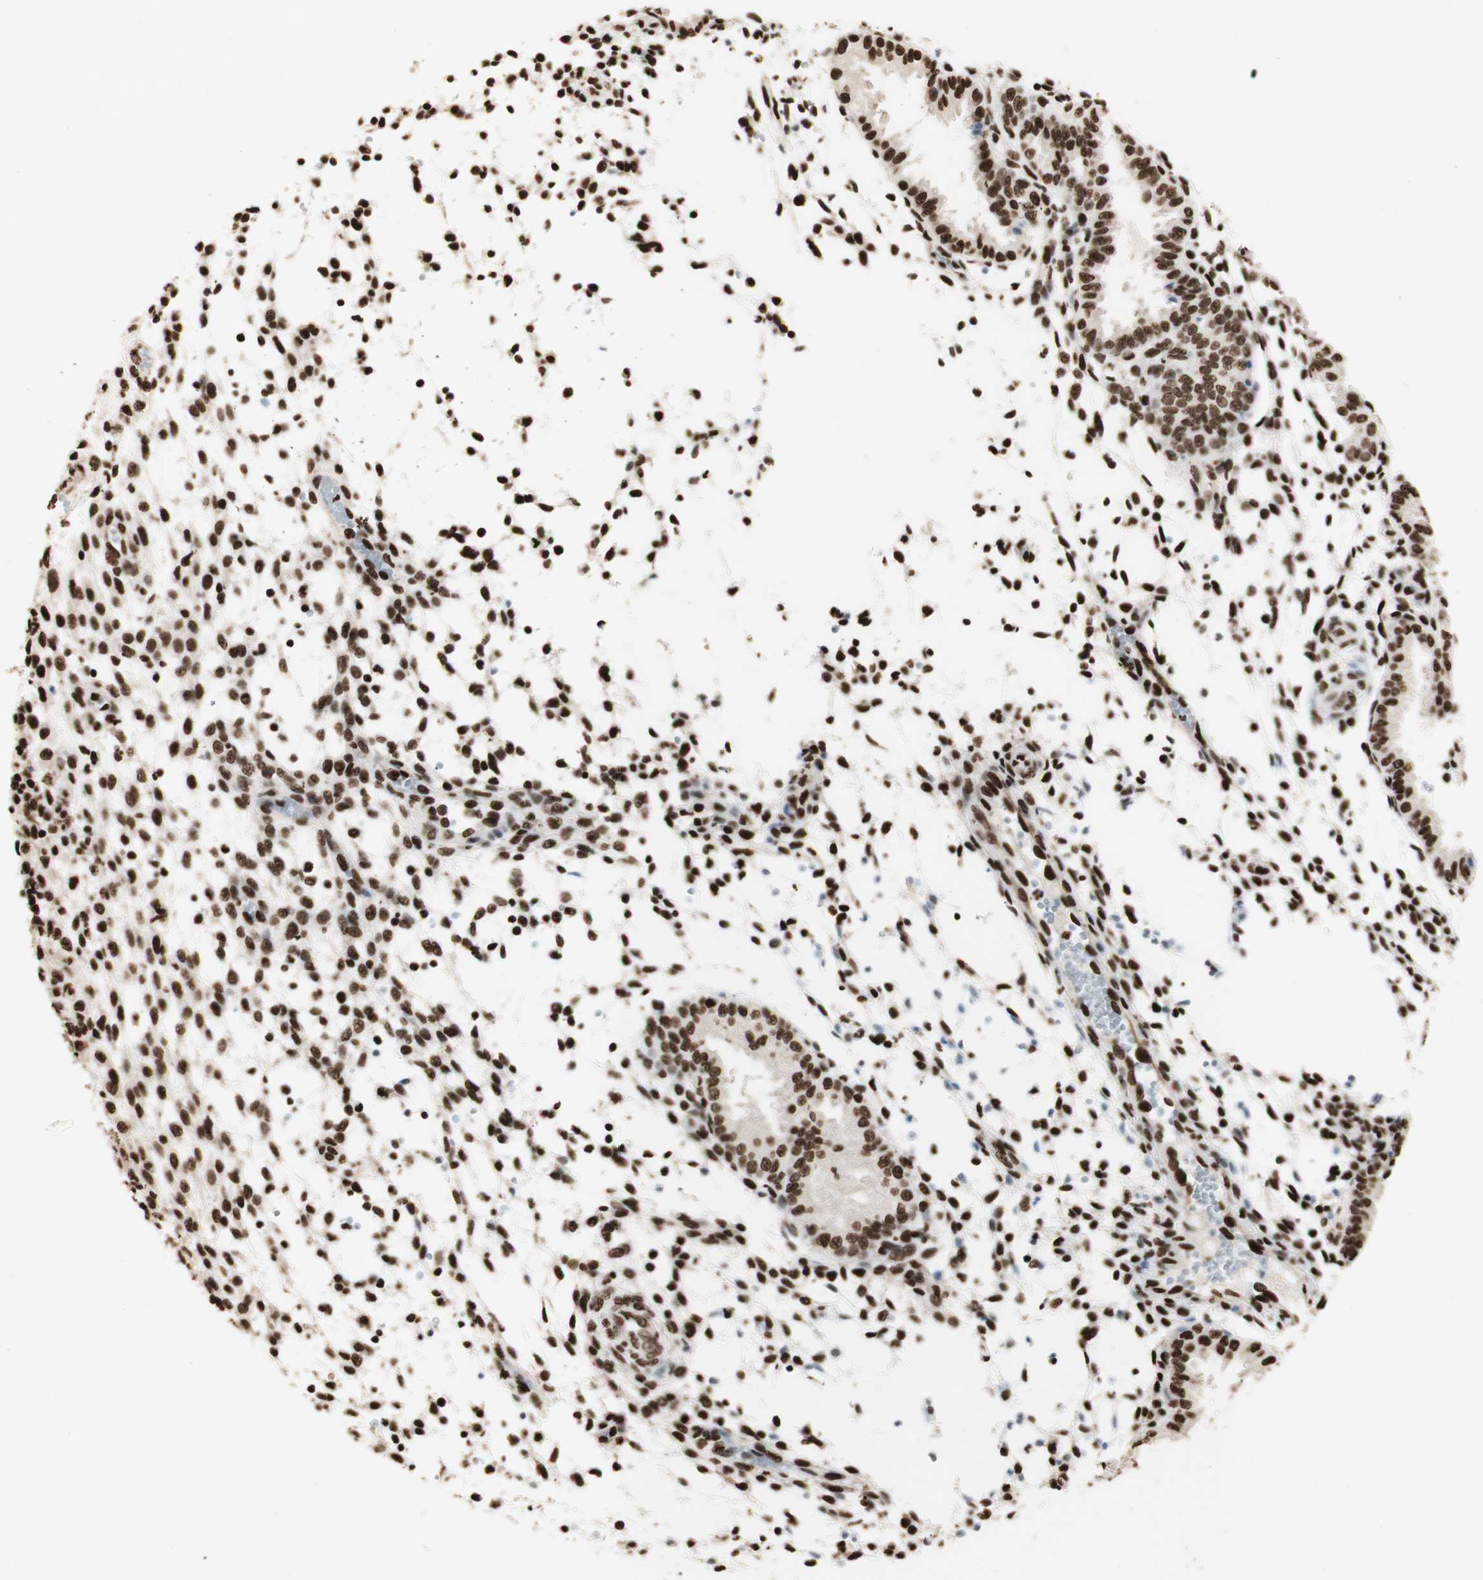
{"staining": {"intensity": "strong", "quantity": ">75%", "location": "nuclear"}, "tissue": "endometrium", "cell_type": "Cells in endometrial stroma", "image_type": "normal", "snomed": [{"axis": "morphology", "description": "Normal tissue, NOS"}, {"axis": "topography", "description": "Endometrium"}], "caption": "A high amount of strong nuclear staining is appreciated in about >75% of cells in endometrial stroma in benign endometrium.", "gene": "HNRNPA2B1", "patient": {"sex": "female", "age": 33}}